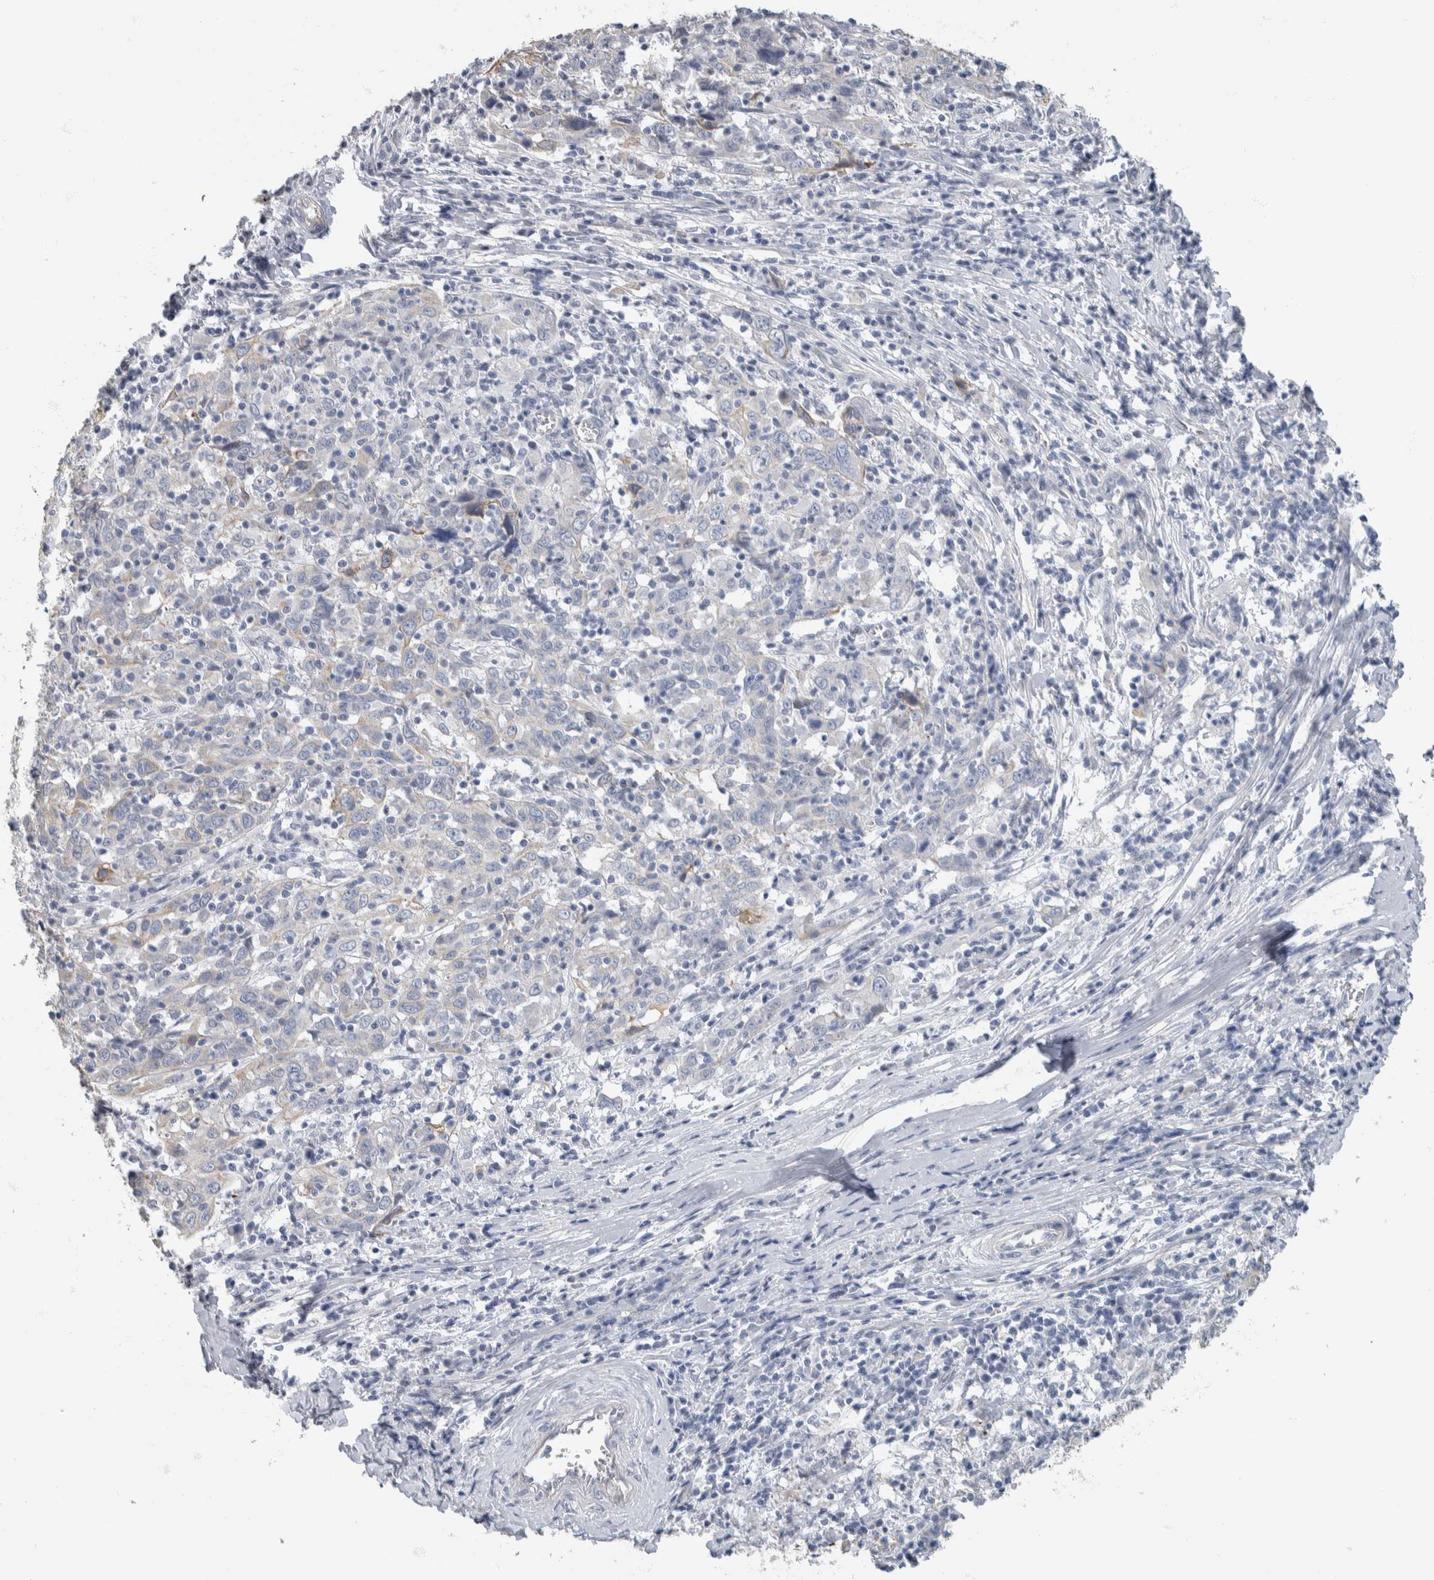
{"staining": {"intensity": "weak", "quantity": "<25%", "location": "cytoplasmic/membranous"}, "tissue": "cervical cancer", "cell_type": "Tumor cells", "image_type": "cancer", "snomed": [{"axis": "morphology", "description": "Squamous cell carcinoma, NOS"}, {"axis": "topography", "description": "Cervix"}], "caption": "Protein analysis of cervical cancer (squamous cell carcinoma) reveals no significant expression in tumor cells.", "gene": "NEFM", "patient": {"sex": "female", "age": 46}}